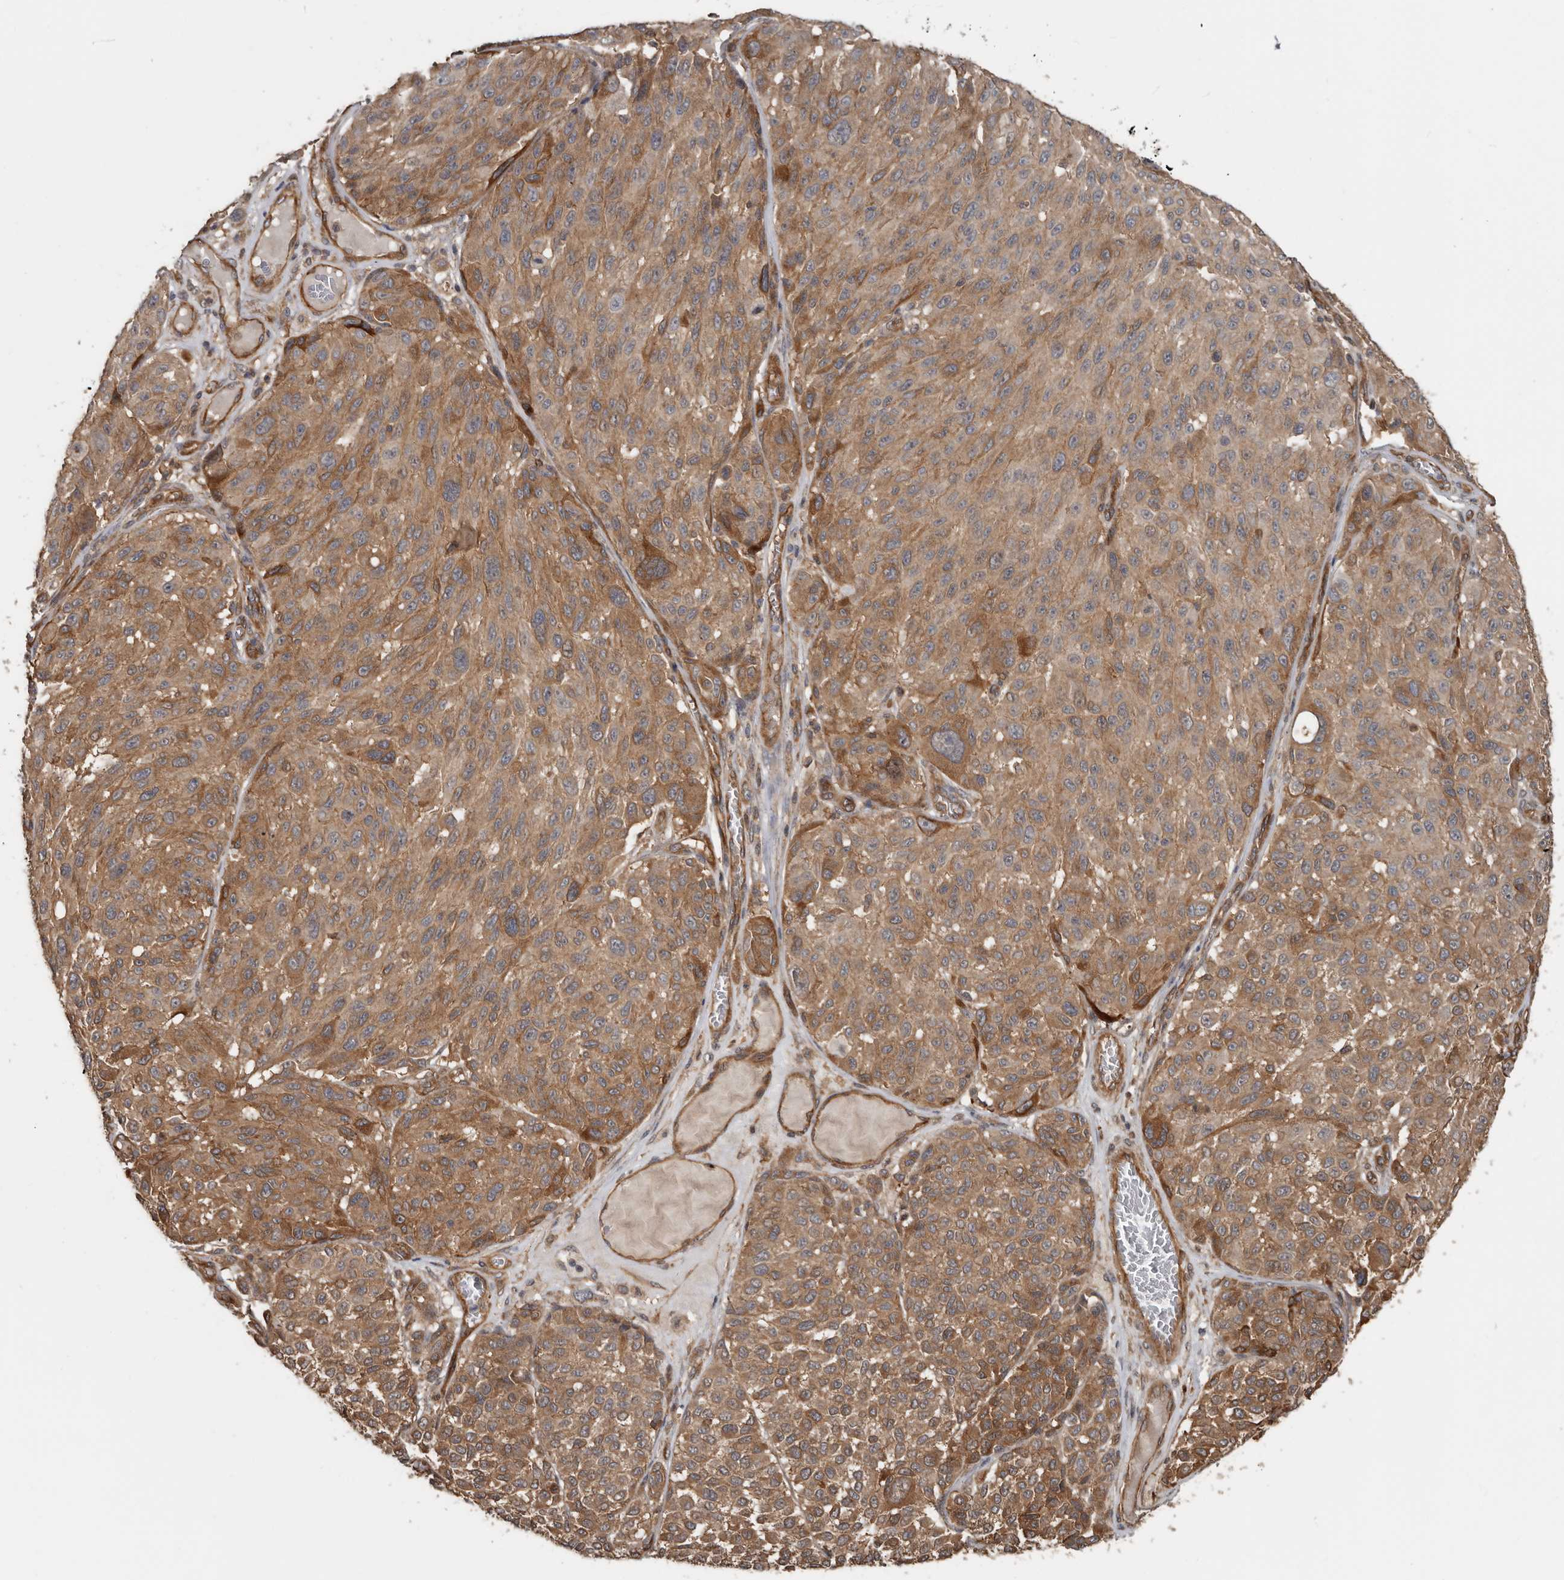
{"staining": {"intensity": "moderate", "quantity": ">75%", "location": "cytoplasmic/membranous"}, "tissue": "melanoma", "cell_type": "Tumor cells", "image_type": "cancer", "snomed": [{"axis": "morphology", "description": "Malignant melanoma, NOS"}, {"axis": "topography", "description": "Skin"}], "caption": "Malignant melanoma stained with DAB (3,3'-diaminobenzidine) immunohistochemistry (IHC) reveals medium levels of moderate cytoplasmic/membranous expression in approximately >75% of tumor cells. (IHC, brightfield microscopy, high magnification).", "gene": "EXOC3L1", "patient": {"sex": "male", "age": 83}}